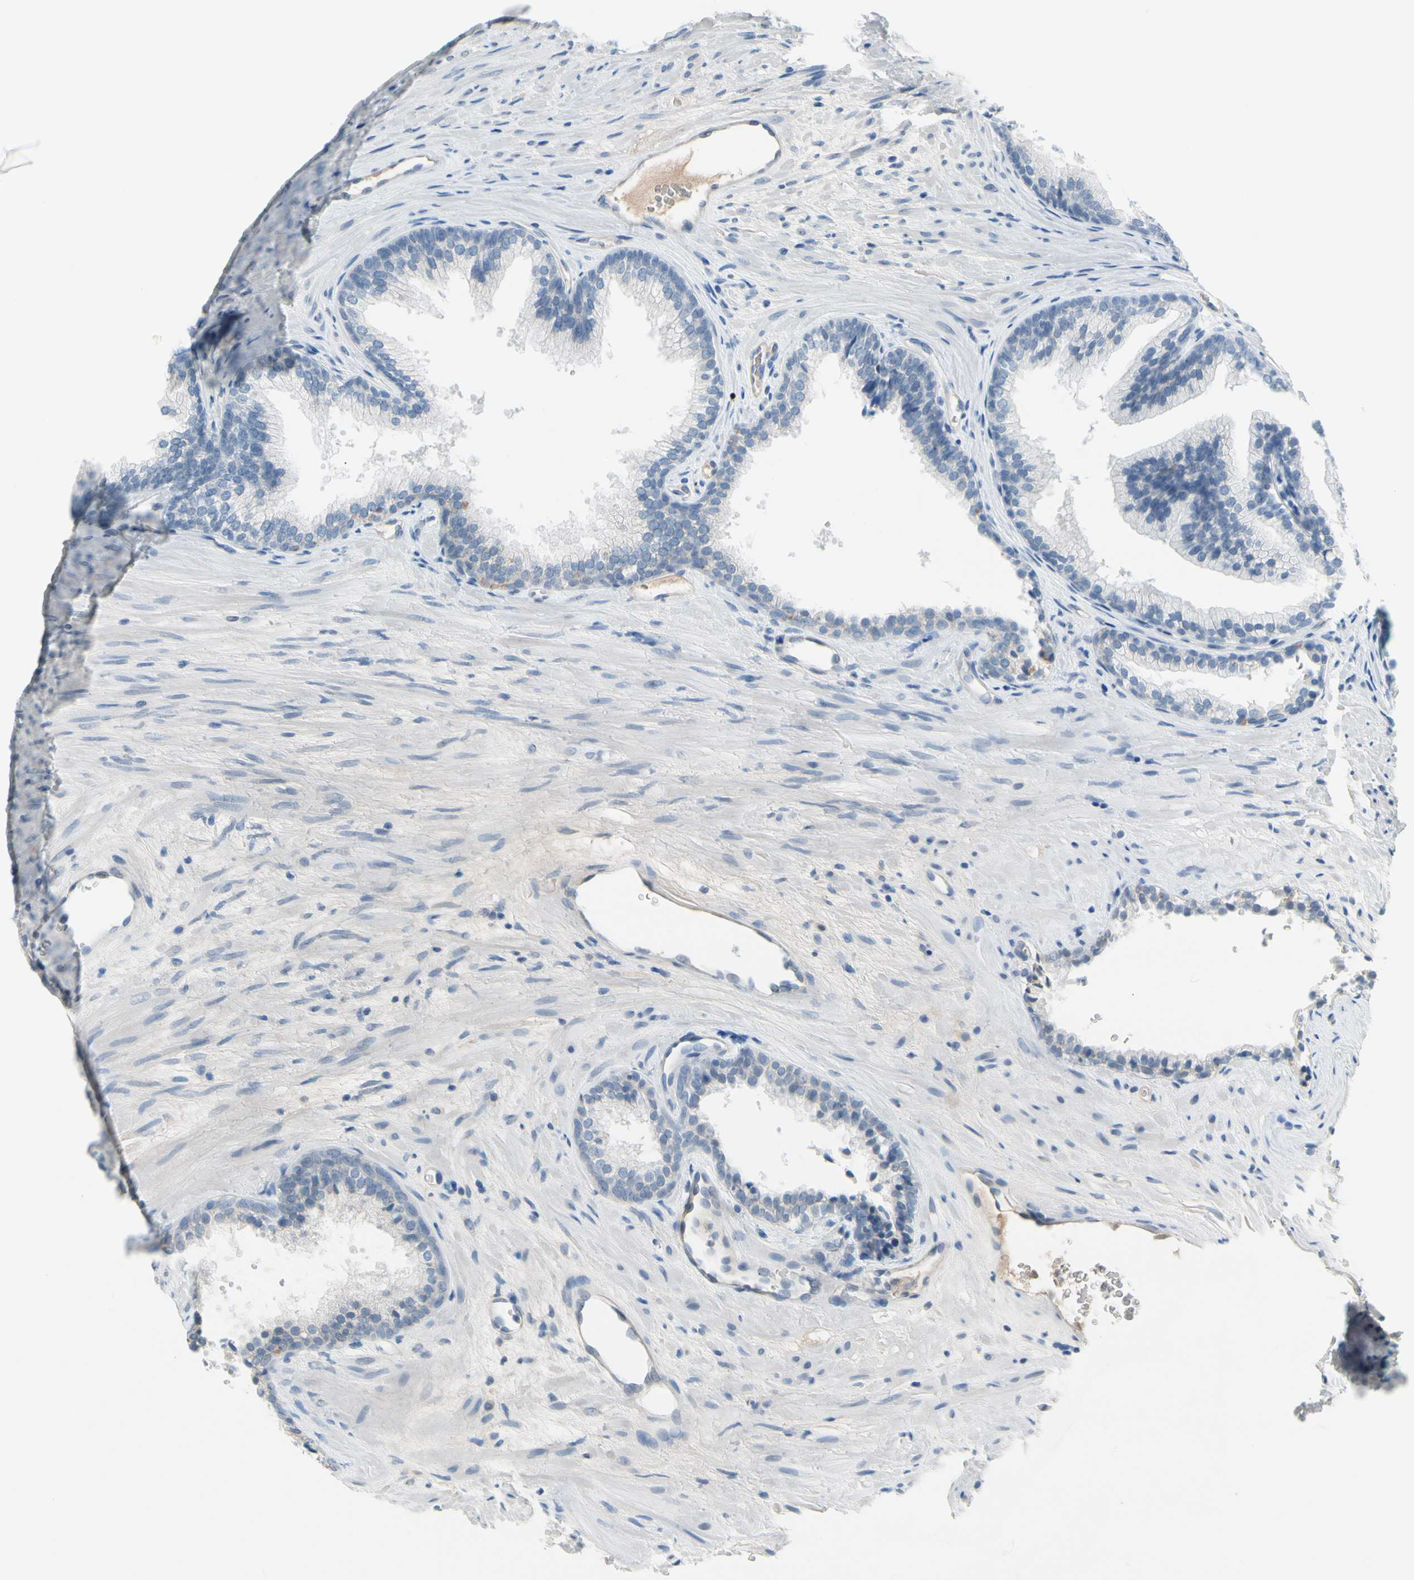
{"staining": {"intensity": "negative", "quantity": "none", "location": "none"}, "tissue": "prostate", "cell_type": "Glandular cells", "image_type": "normal", "snomed": [{"axis": "morphology", "description": "Normal tissue, NOS"}, {"axis": "topography", "description": "Prostate"}], "caption": "High power microscopy micrograph of an IHC photomicrograph of normal prostate, revealing no significant expression in glandular cells.", "gene": "CNDP1", "patient": {"sex": "male", "age": 76}}